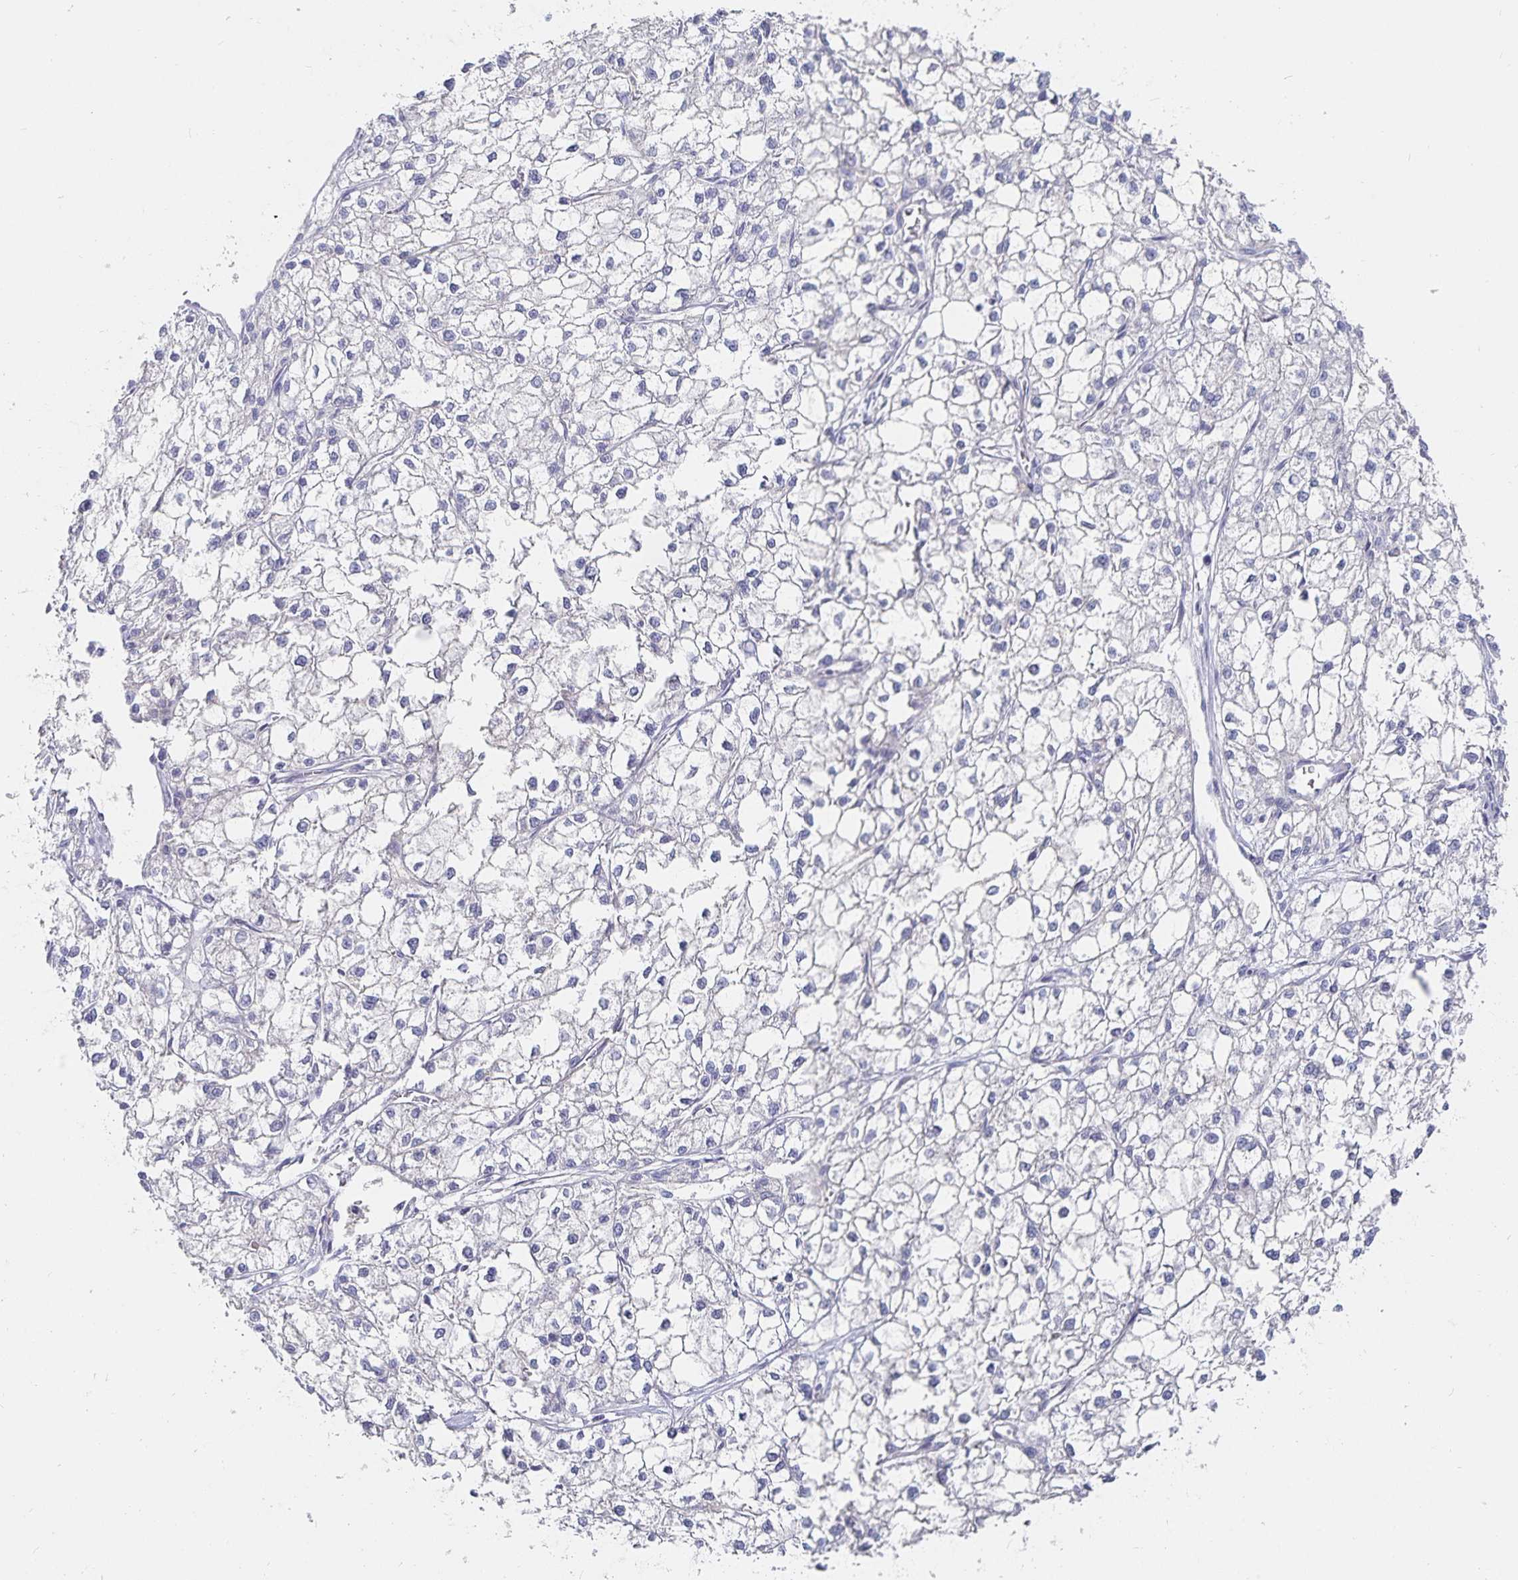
{"staining": {"intensity": "negative", "quantity": "none", "location": "none"}, "tissue": "liver cancer", "cell_type": "Tumor cells", "image_type": "cancer", "snomed": [{"axis": "morphology", "description": "Carcinoma, Hepatocellular, NOS"}, {"axis": "topography", "description": "Liver"}], "caption": "Immunohistochemistry (IHC) of human liver cancer exhibits no expression in tumor cells.", "gene": "SFTPA1", "patient": {"sex": "female", "age": 43}}